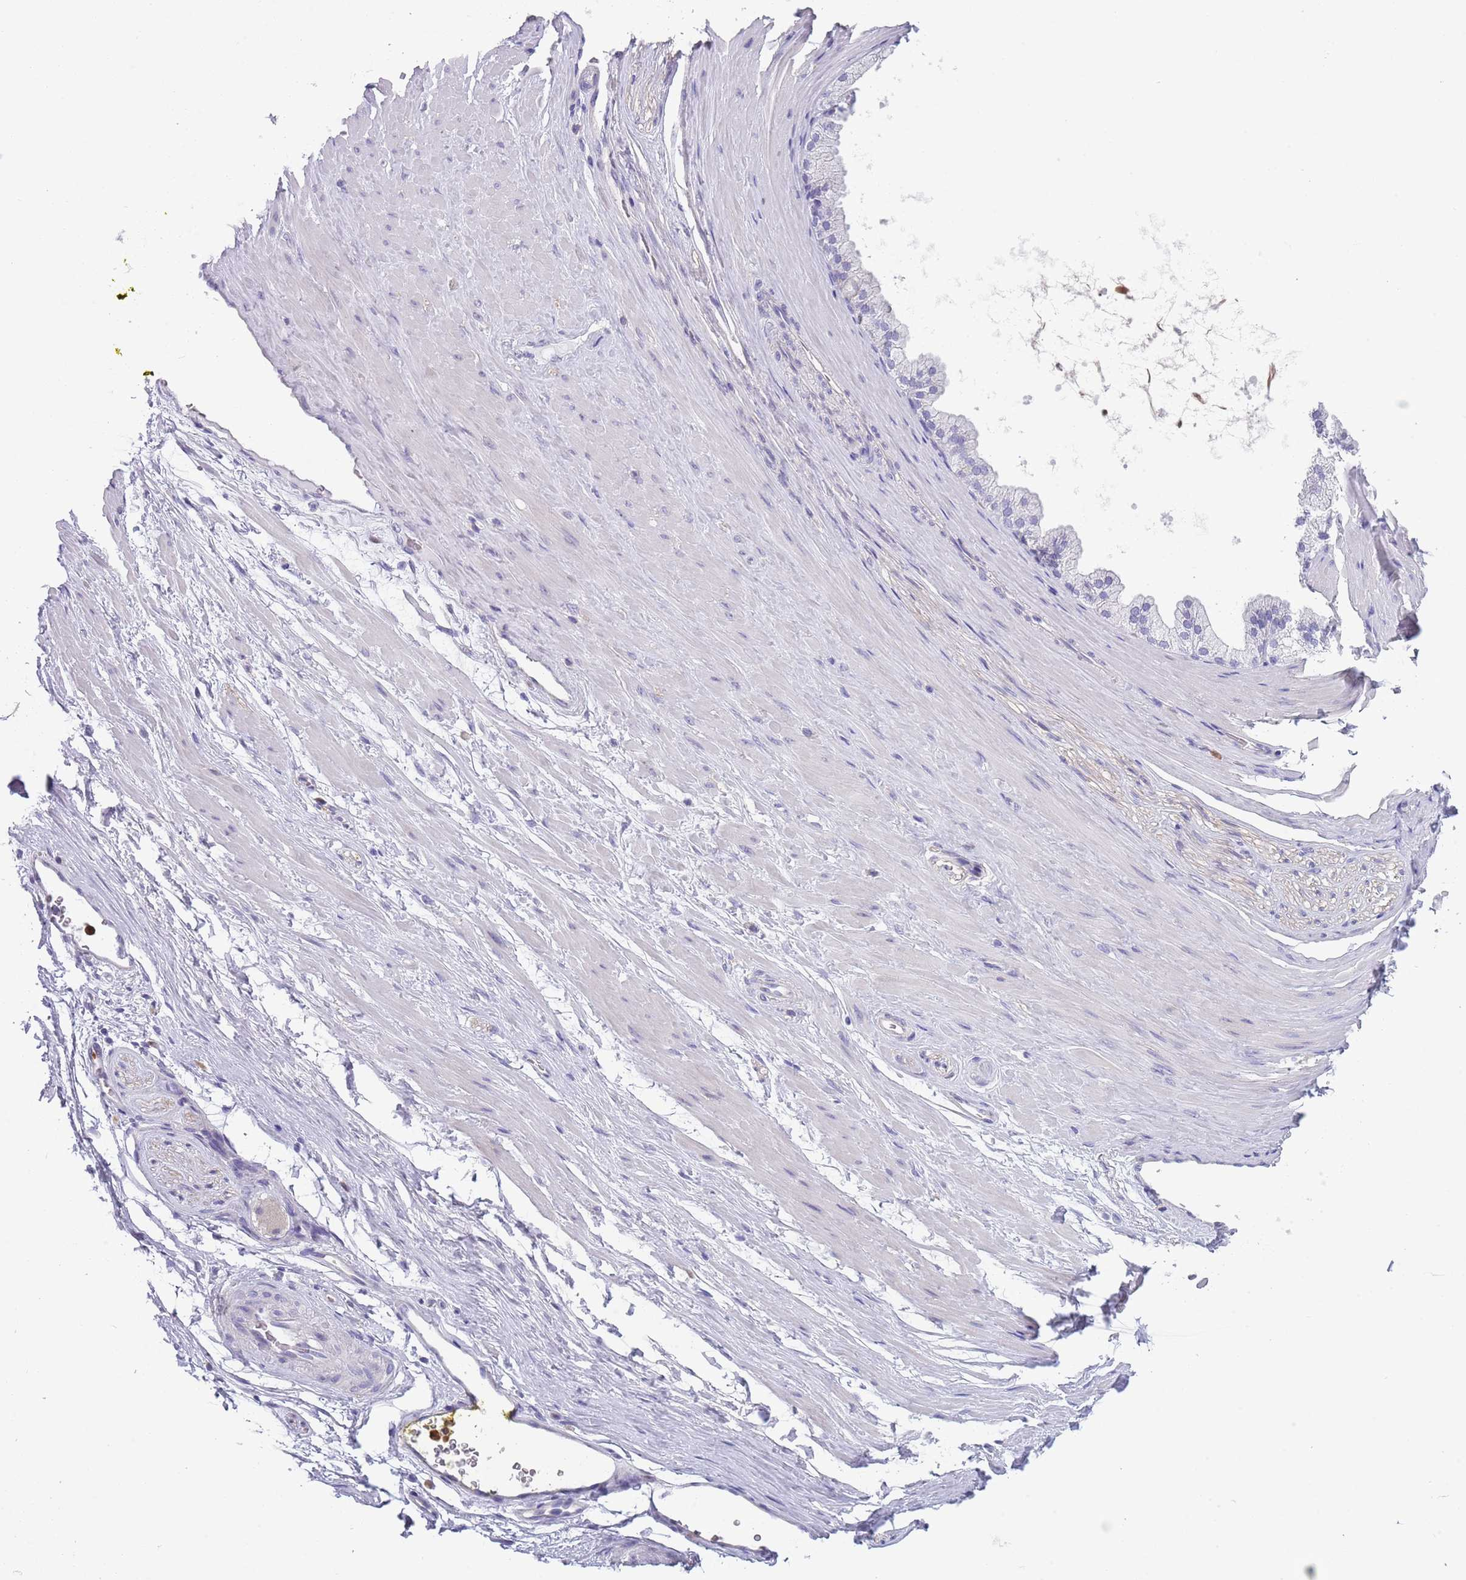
{"staining": {"intensity": "negative", "quantity": "none", "location": "none"}, "tissue": "adipose tissue", "cell_type": "Adipocytes", "image_type": "normal", "snomed": [{"axis": "morphology", "description": "Normal tissue, NOS"}, {"axis": "morphology", "description": "Adenocarcinoma, Low grade"}, {"axis": "topography", "description": "Prostate"}, {"axis": "topography", "description": "Peripheral nerve tissue"}], "caption": "Adipocytes are negative for brown protein staining in unremarkable adipose tissue. The staining is performed using DAB (3,3'-diaminobenzidine) brown chromogen with nuclei counter-stained in using hematoxylin.", "gene": "ZFP2", "patient": {"sex": "male", "age": 63}}